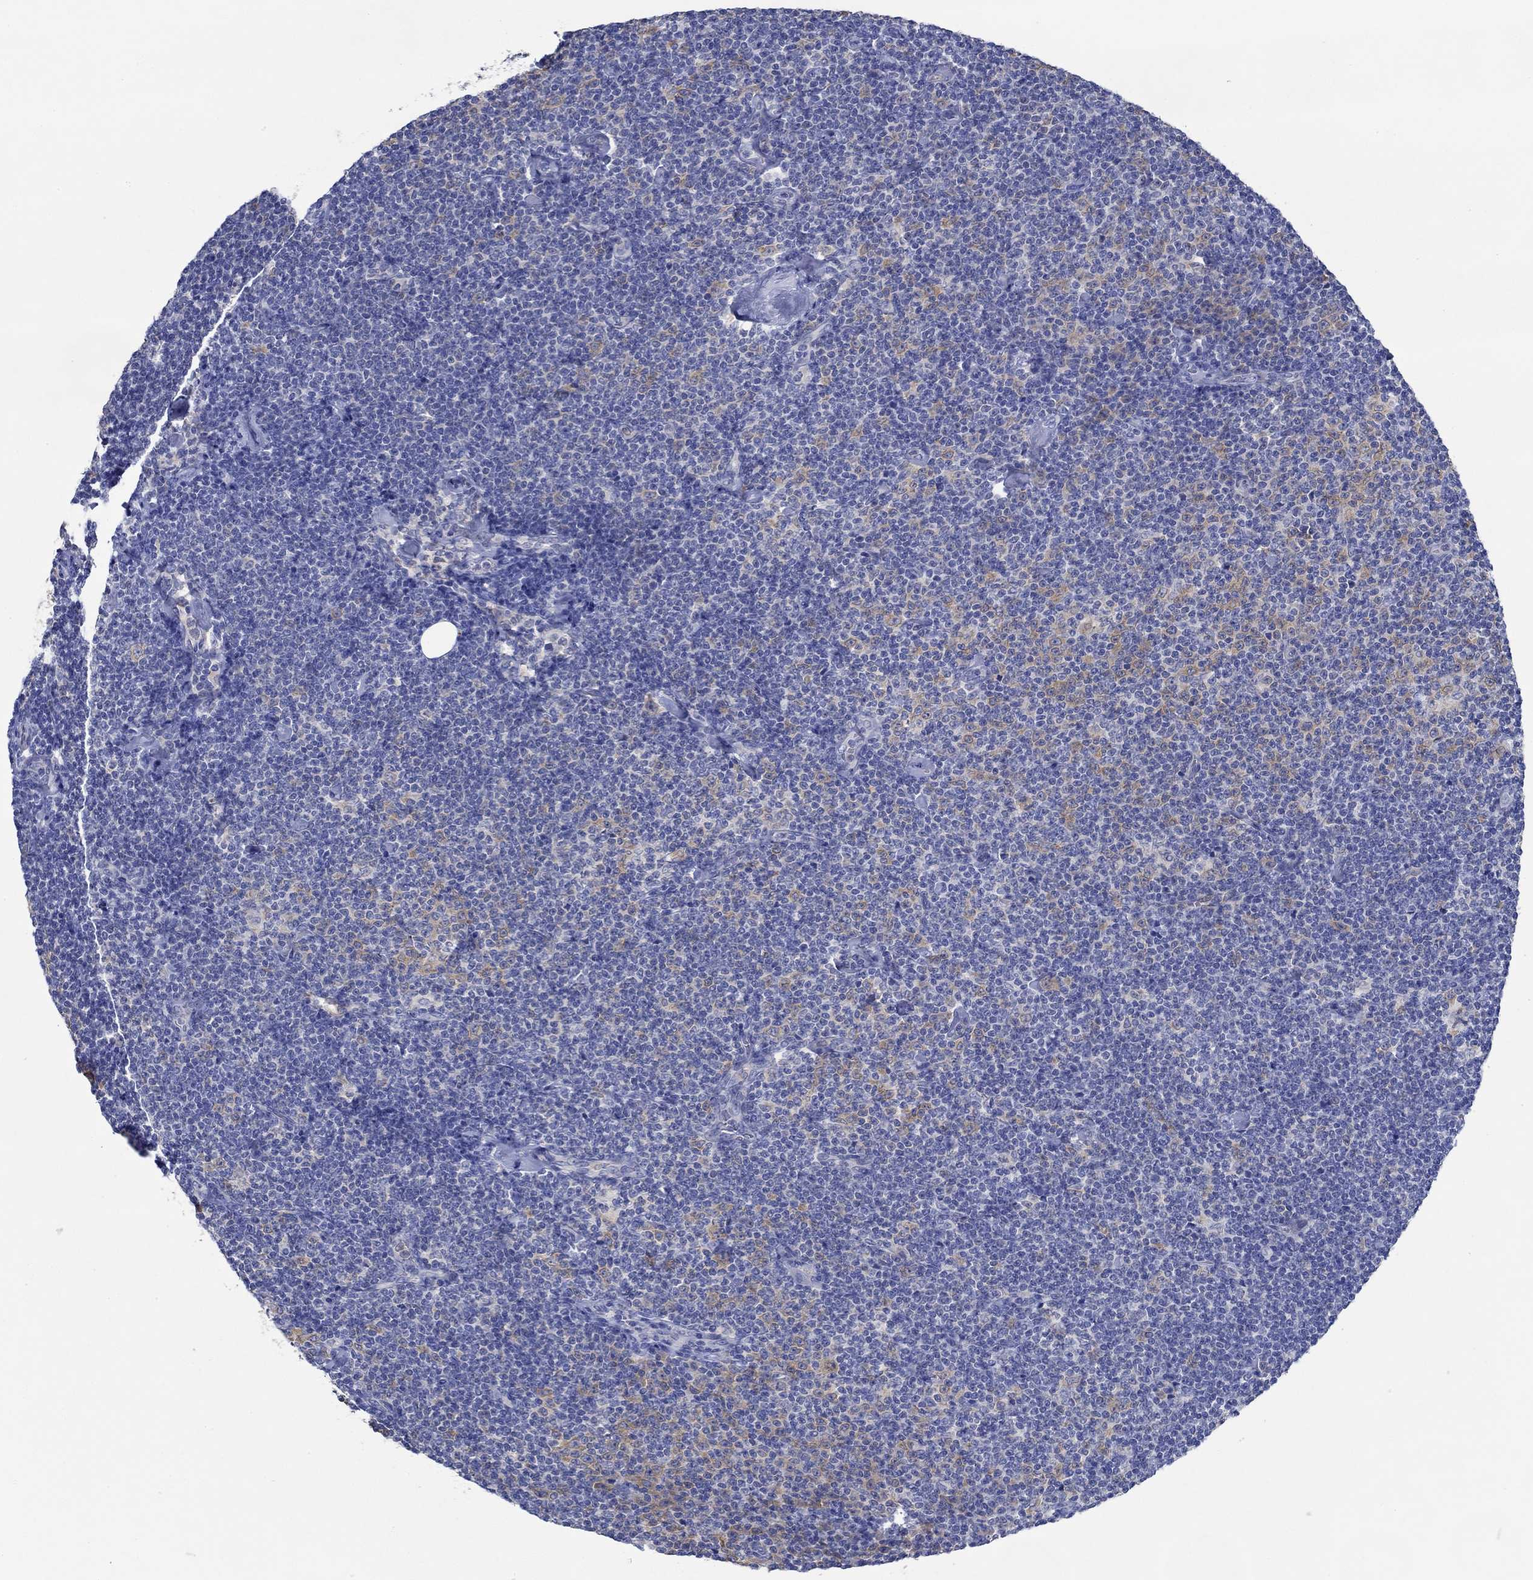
{"staining": {"intensity": "negative", "quantity": "none", "location": "none"}, "tissue": "lymphoma", "cell_type": "Tumor cells", "image_type": "cancer", "snomed": [{"axis": "morphology", "description": "Malignant lymphoma, non-Hodgkin's type, Low grade"}, {"axis": "topography", "description": "Lymph node"}], "caption": "The histopathology image demonstrates no staining of tumor cells in lymphoma.", "gene": "SLC27A3", "patient": {"sex": "male", "age": 81}}